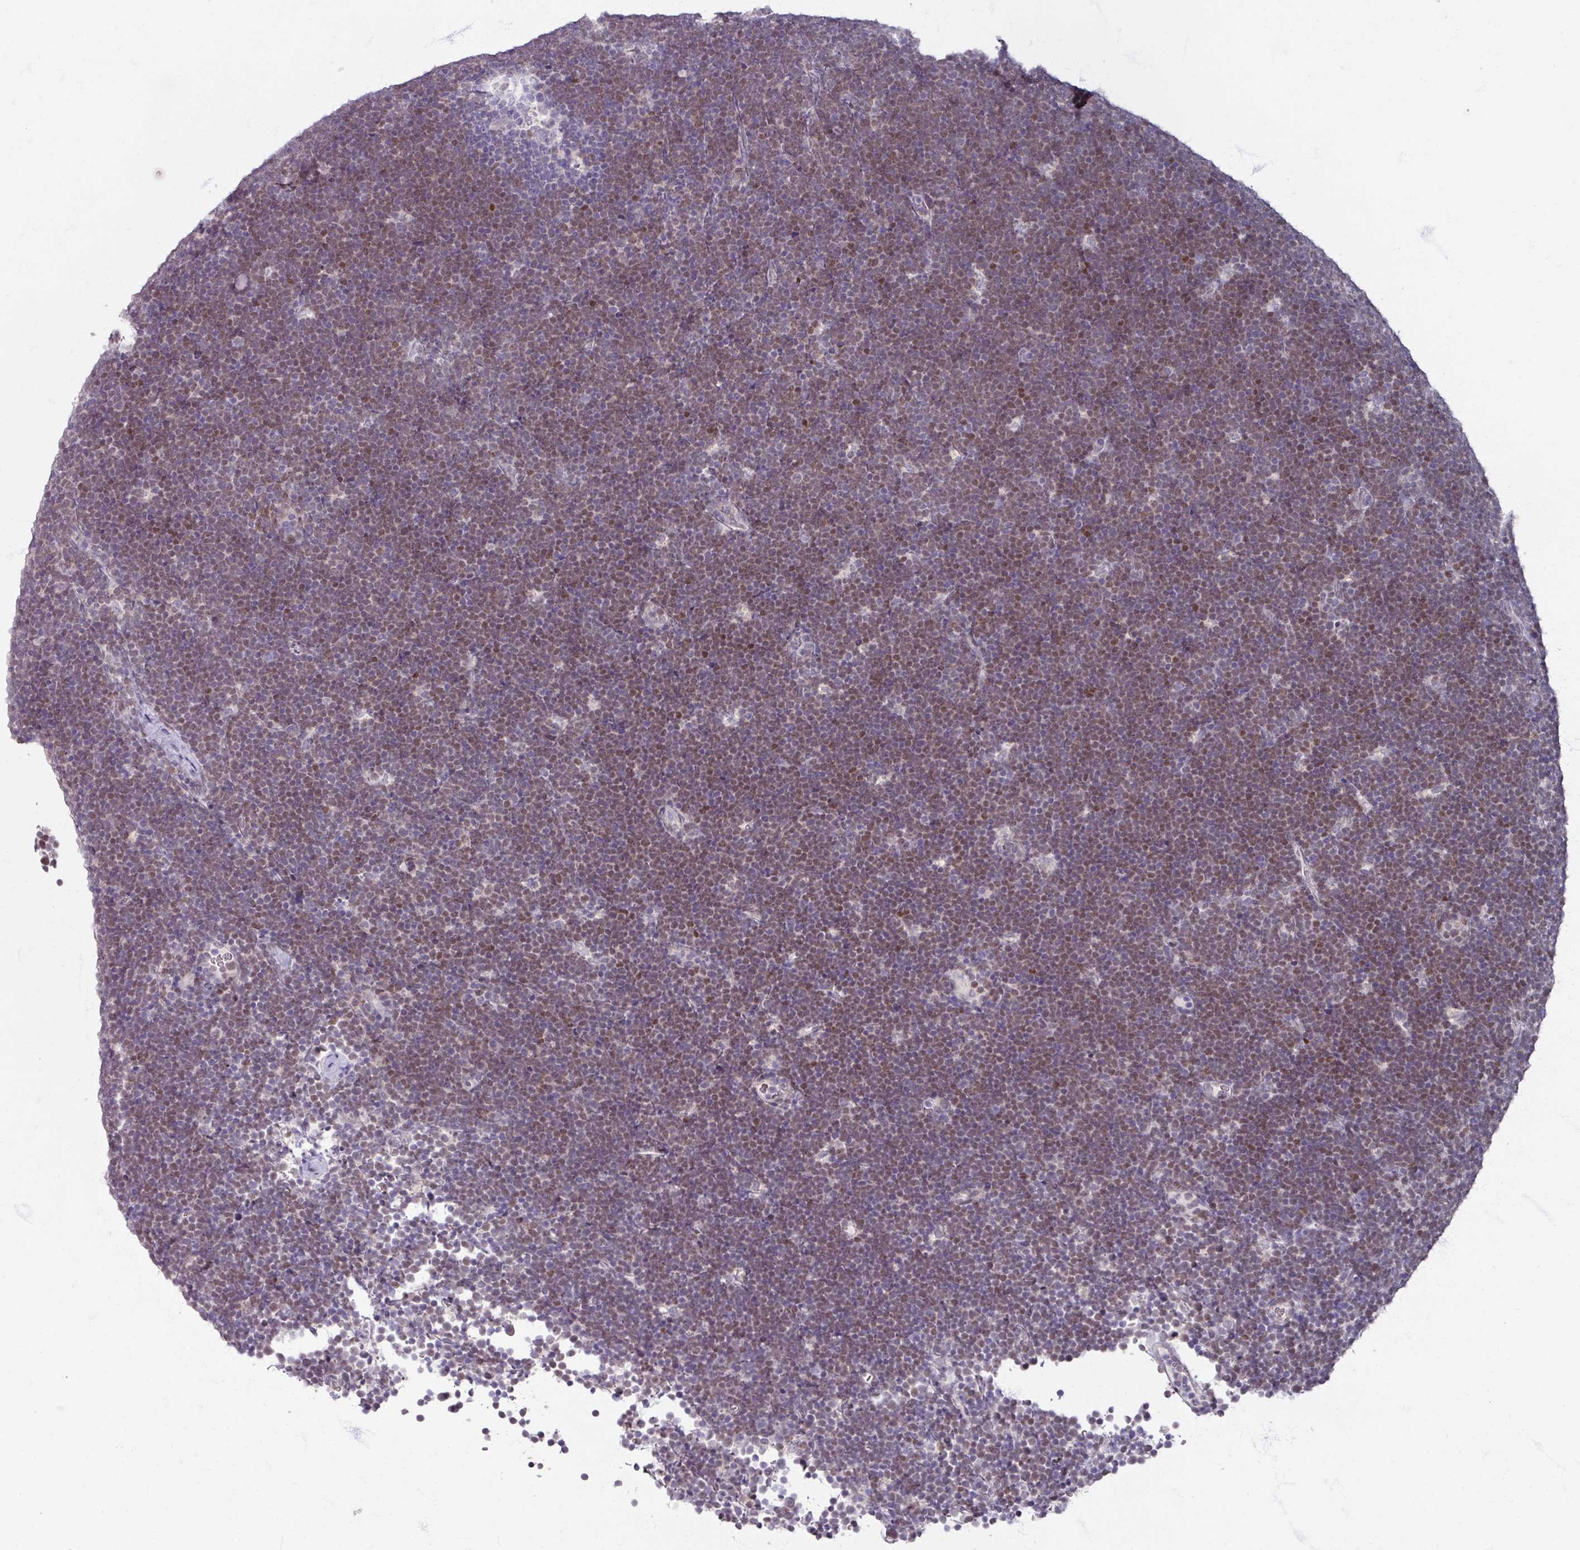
{"staining": {"intensity": "moderate", "quantity": ">75%", "location": "nuclear"}, "tissue": "lymphoma", "cell_type": "Tumor cells", "image_type": "cancer", "snomed": [{"axis": "morphology", "description": "Malignant lymphoma, non-Hodgkin's type, High grade"}, {"axis": "topography", "description": "Lymph node"}], "caption": "Malignant lymphoma, non-Hodgkin's type (high-grade) was stained to show a protein in brown. There is medium levels of moderate nuclear positivity in approximately >75% of tumor cells. (DAB (3,3'-diaminobenzidine) IHC with brightfield microscopy, high magnification).", "gene": "SOX11", "patient": {"sex": "male", "age": 13}}